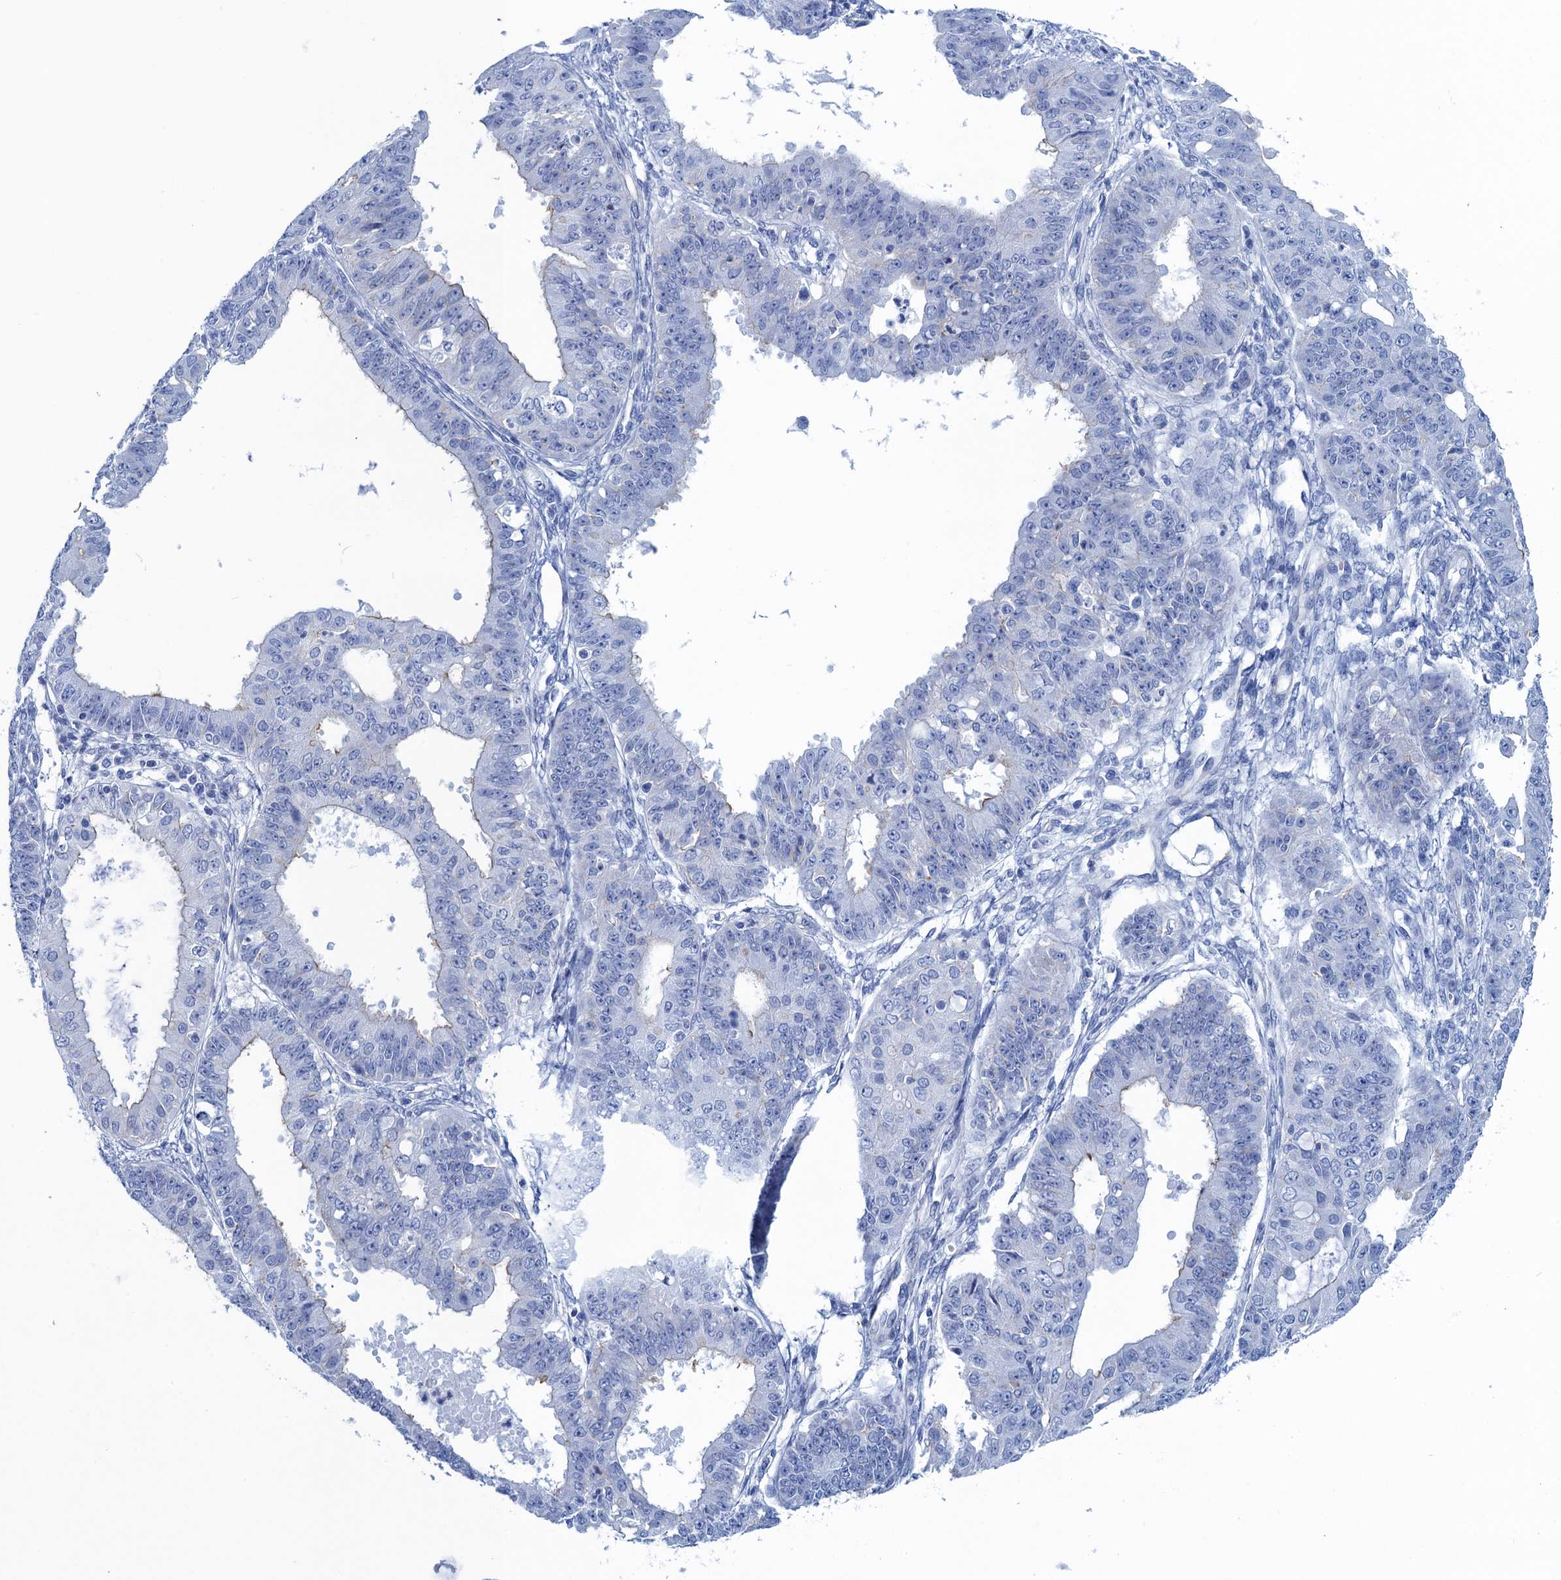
{"staining": {"intensity": "negative", "quantity": "none", "location": "none"}, "tissue": "ovarian cancer", "cell_type": "Tumor cells", "image_type": "cancer", "snomed": [{"axis": "morphology", "description": "Carcinoma, endometroid"}, {"axis": "topography", "description": "Appendix"}, {"axis": "topography", "description": "Ovary"}], "caption": "Protein analysis of endometroid carcinoma (ovarian) displays no significant expression in tumor cells.", "gene": "CALML5", "patient": {"sex": "female", "age": 42}}